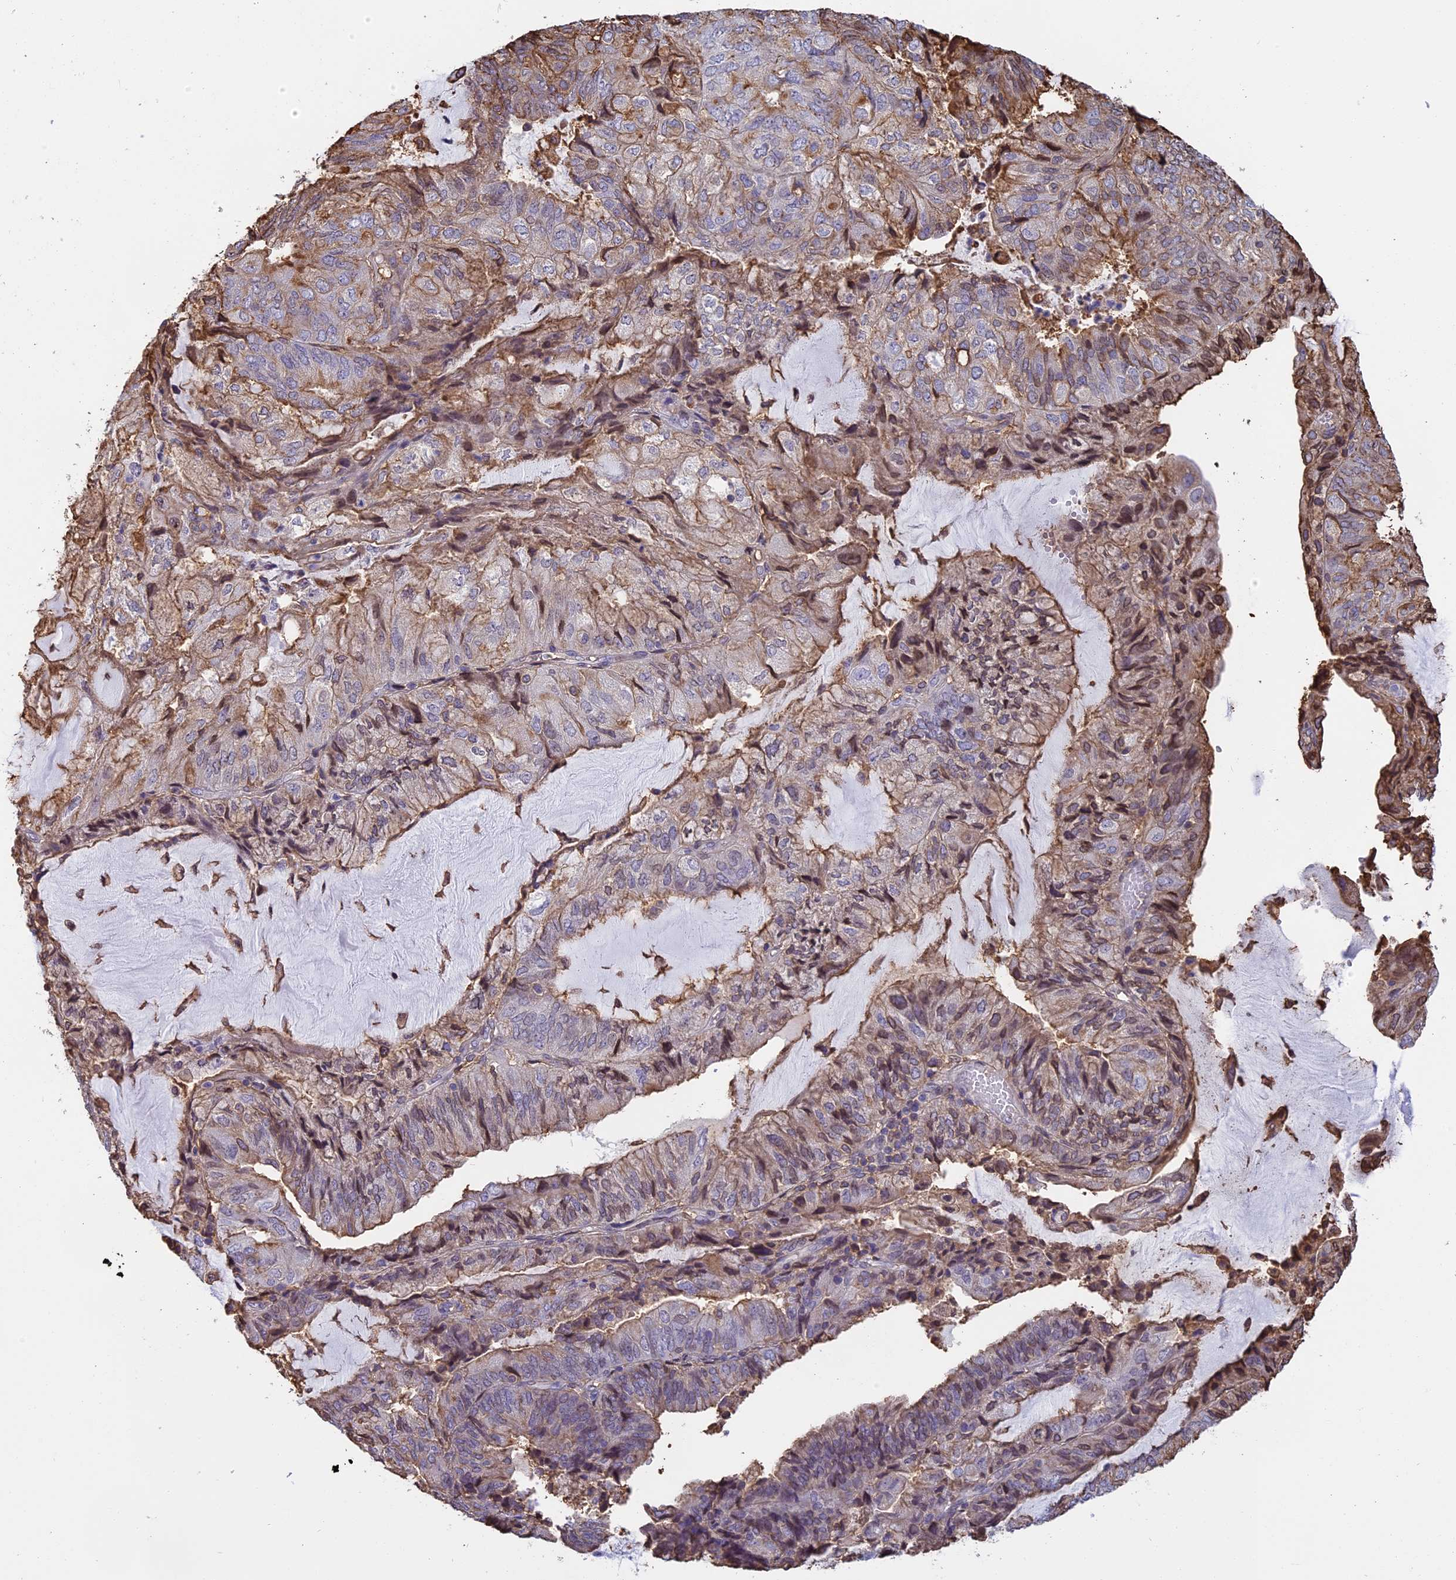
{"staining": {"intensity": "moderate", "quantity": "<25%", "location": "cytoplasmic/membranous"}, "tissue": "endometrial cancer", "cell_type": "Tumor cells", "image_type": "cancer", "snomed": [{"axis": "morphology", "description": "Adenocarcinoma, NOS"}, {"axis": "topography", "description": "Endometrium"}], "caption": "Immunohistochemical staining of human endometrial adenocarcinoma shows low levels of moderate cytoplasmic/membranous protein staining in about <25% of tumor cells.", "gene": "TMEM255B", "patient": {"sex": "female", "age": 81}}